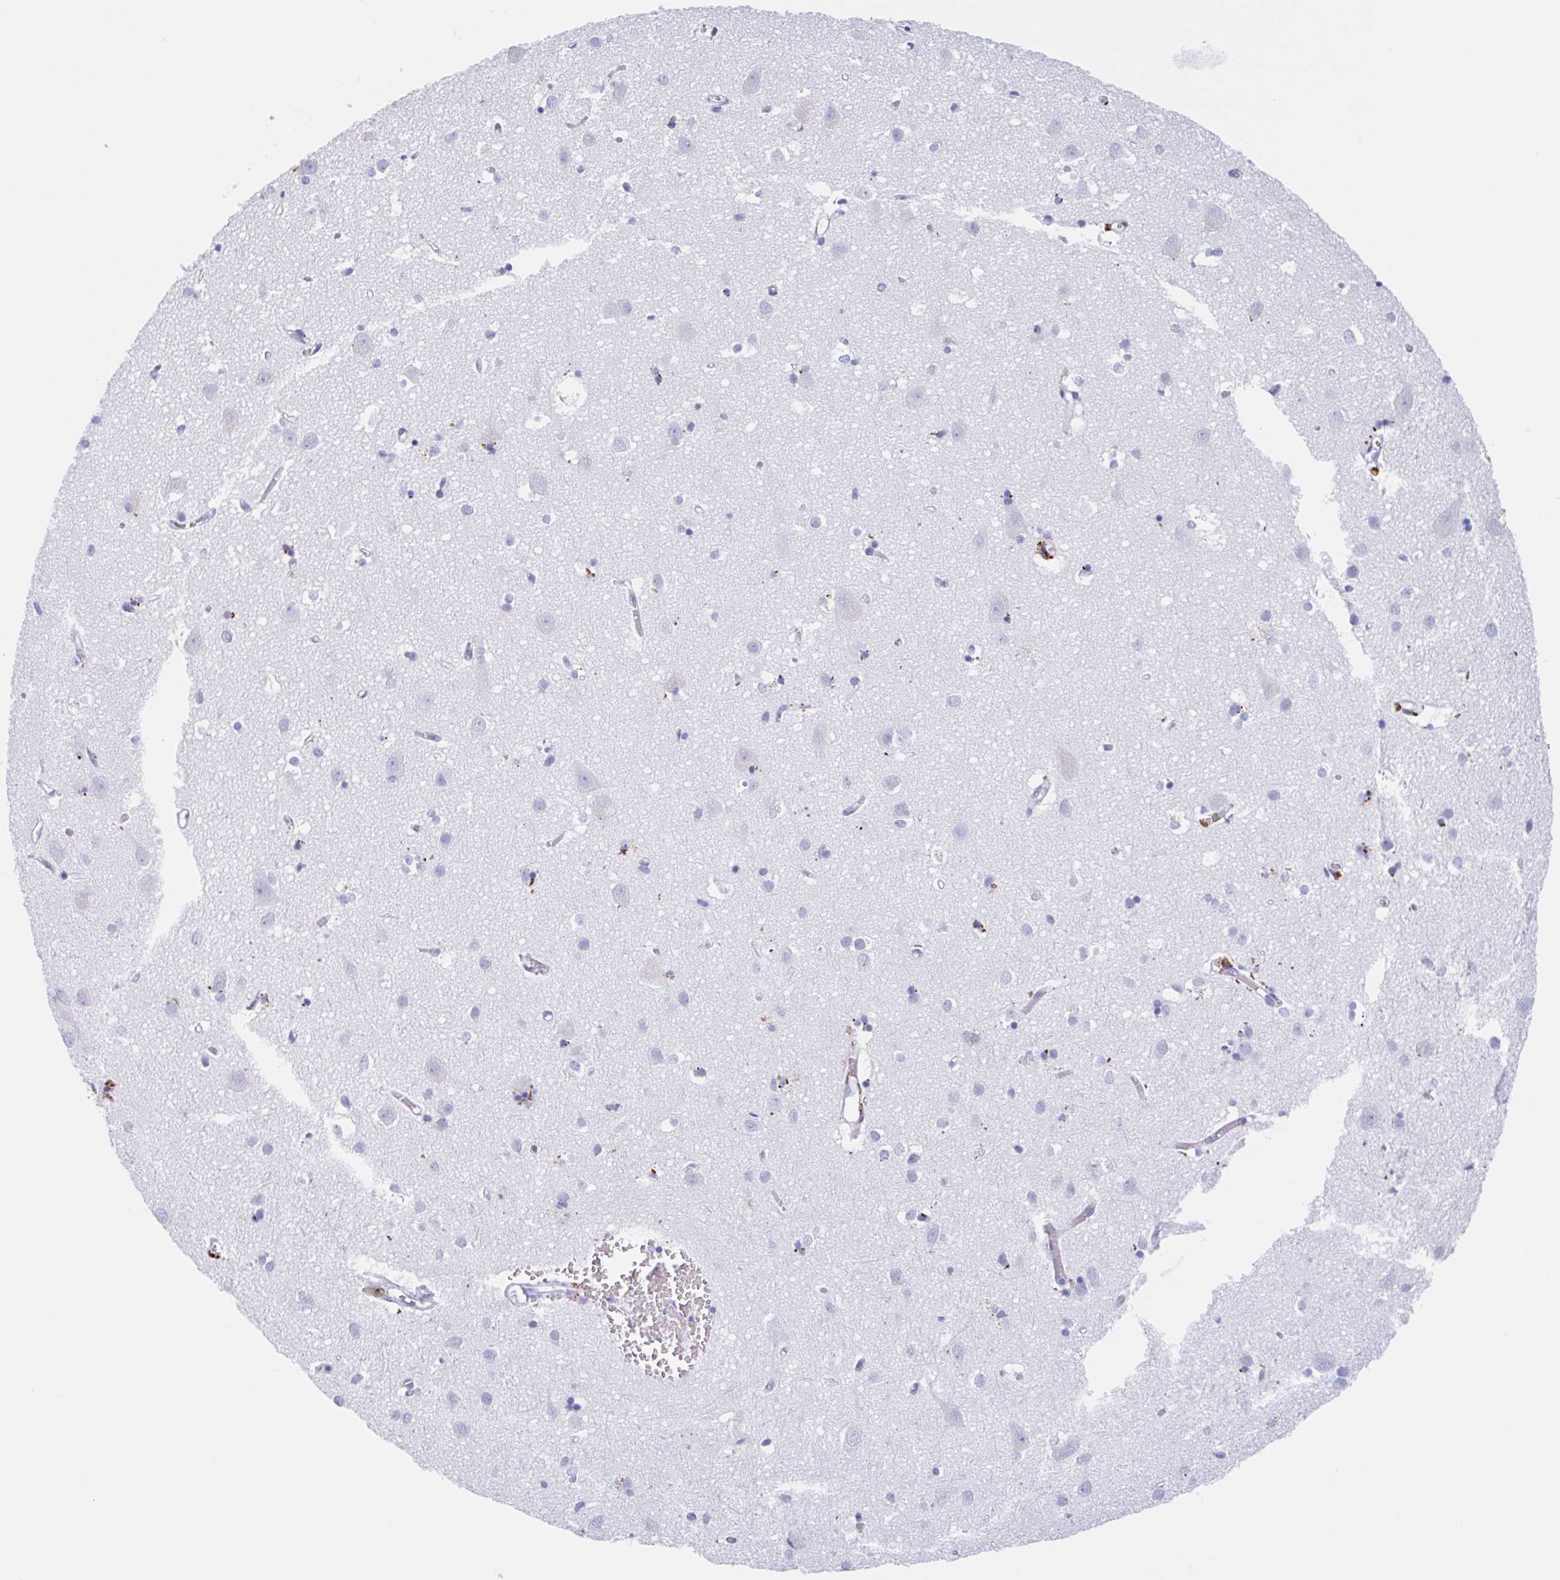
{"staining": {"intensity": "negative", "quantity": "none", "location": "none"}, "tissue": "cerebral cortex", "cell_type": "Endothelial cells", "image_type": "normal", "snomed": [{"axis": "morphology", "description": "Normal tissue, NOS"}, {"axis": "topography", "description": "Cerebral cortex"}], "caption": "Immunohistochemical staining of unremarkable cerebral cortex demonstrates no significant positivity in endothelial cells.", "gene": "ANKRD9", "patient": {"sex": "male", "age": 70}}